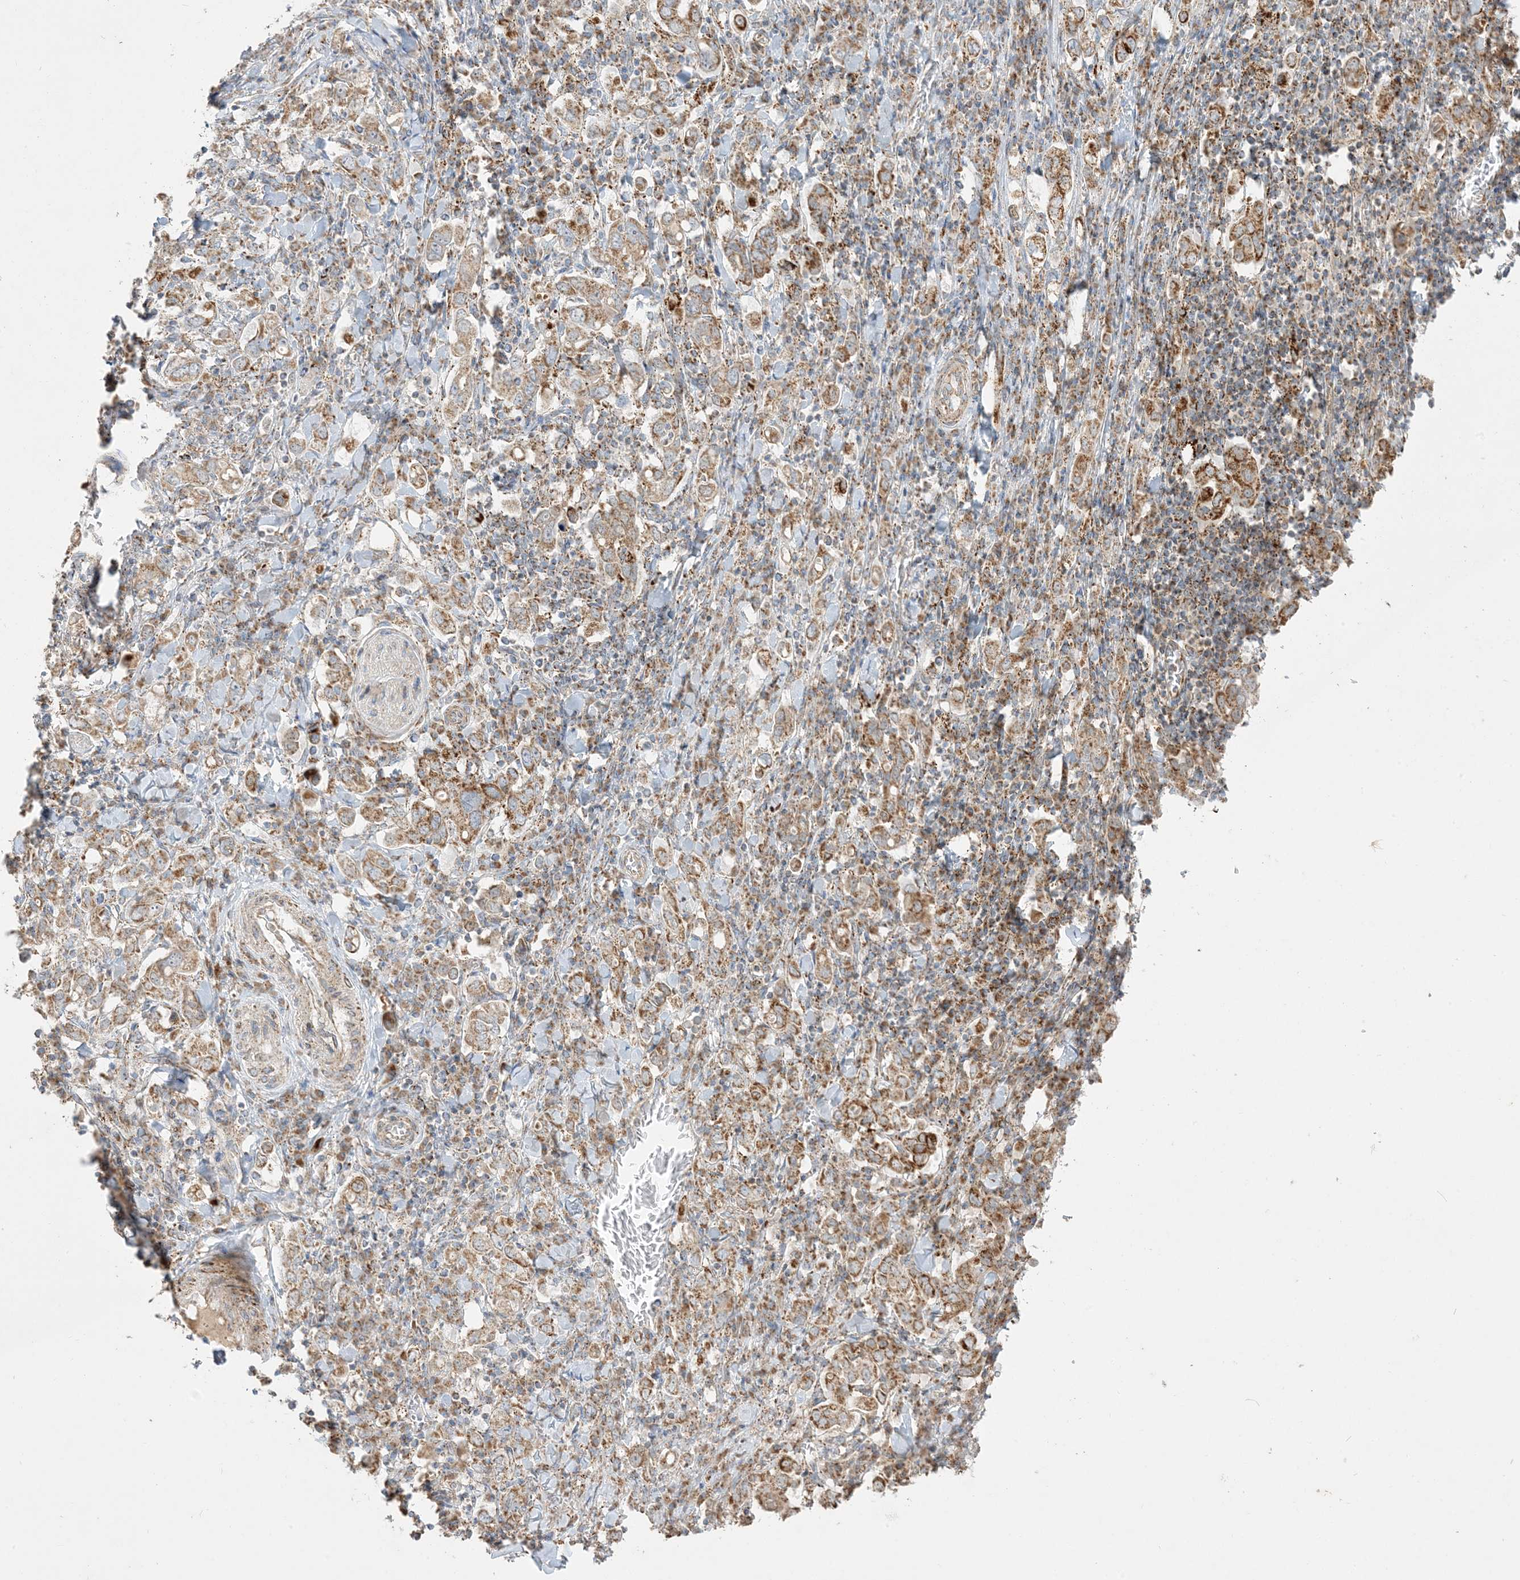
{"staining": {"intensity": "moderate", "quantity": ">75%", "location": "cytoplasmic/membranous"}, "tissue": "stomach cancer", "cell_type": "Tumor cells", "image_type": "cancer", "snomed": [{"axis": "morphology", "description": "Adenocarcinoma, NOS"}, {"axis": "topography", "description": "Stomach, upper"}], "caption": "Immunohistochemical staining of stomach cancer shows moderate cytoplasmic/membranous protein expression in approximately >75% of tumor cells. The staining was performed using DAB (3,3'-diaminobenzidine) to visualize the protein expression in brown, while the nuclei were stained in blue with hematoxylin (Magnification: 20x).", "gene": "NDUFAF3", "patient": {"sex": "male", "age": 62}}